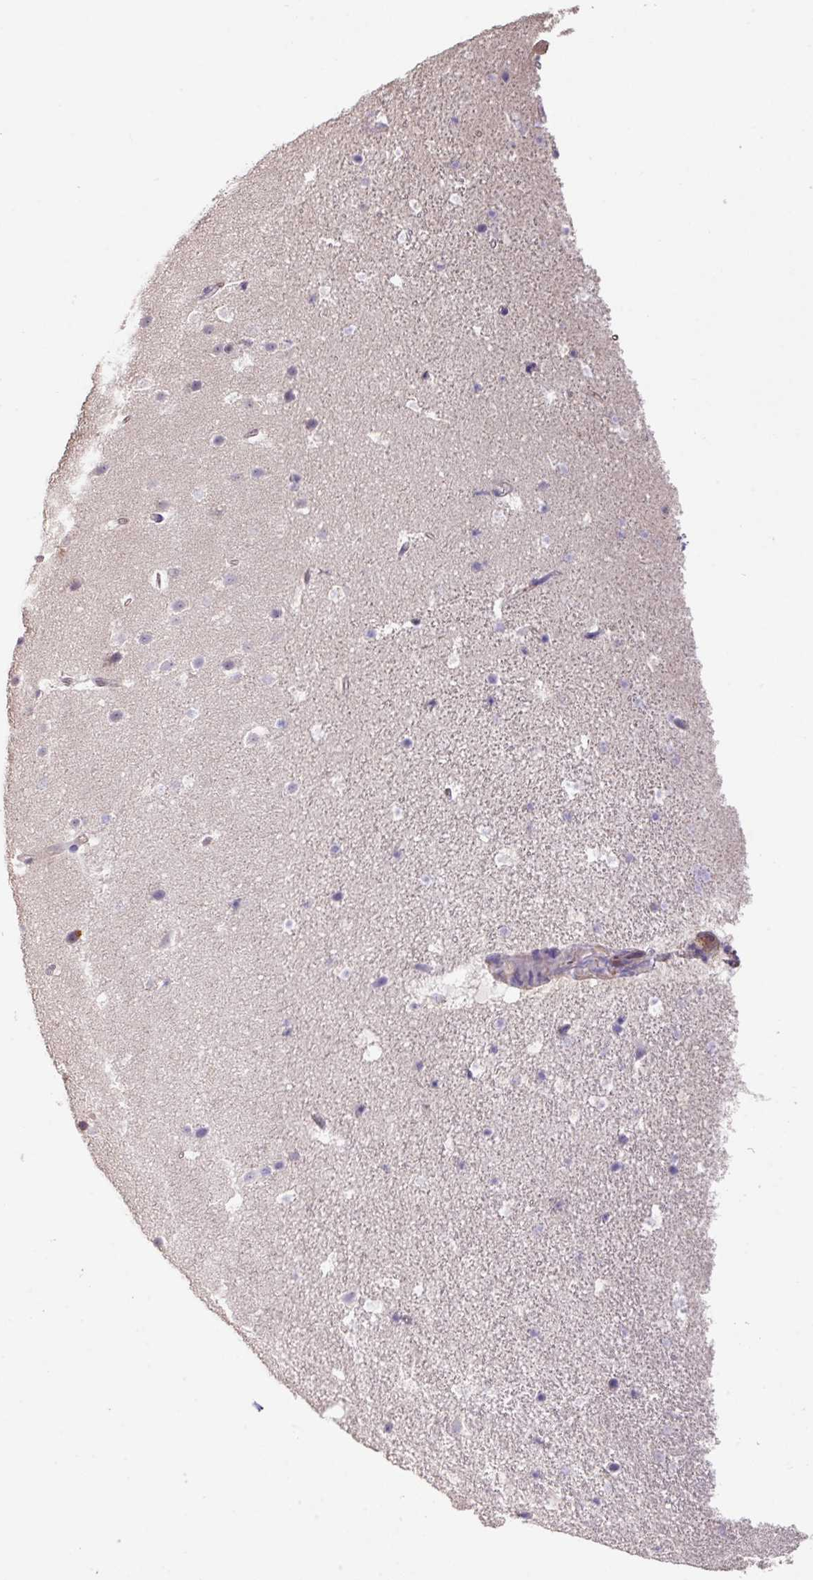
{"staining": {"intensity": "negative", "quantity": "none", "location": "none"}, "tissue": "hippocampus", "cell_type": "Glial cells", "image_type": "normal", "snomed": [{"axis": "morphology", "description": "Normal tissue, NOS"}, {"axis": "topography", "description": "Hippocampus"}], "caption": "Immunohistochemistry (IHC) histopathology image of benign hippocampus: human hippocampus stained with DAB (3,3'-diaminobenzidine) reveals no significant protein expression in glial cells.", "gene": "CALML4", "patient": {"sex": "male", "age": 37}}